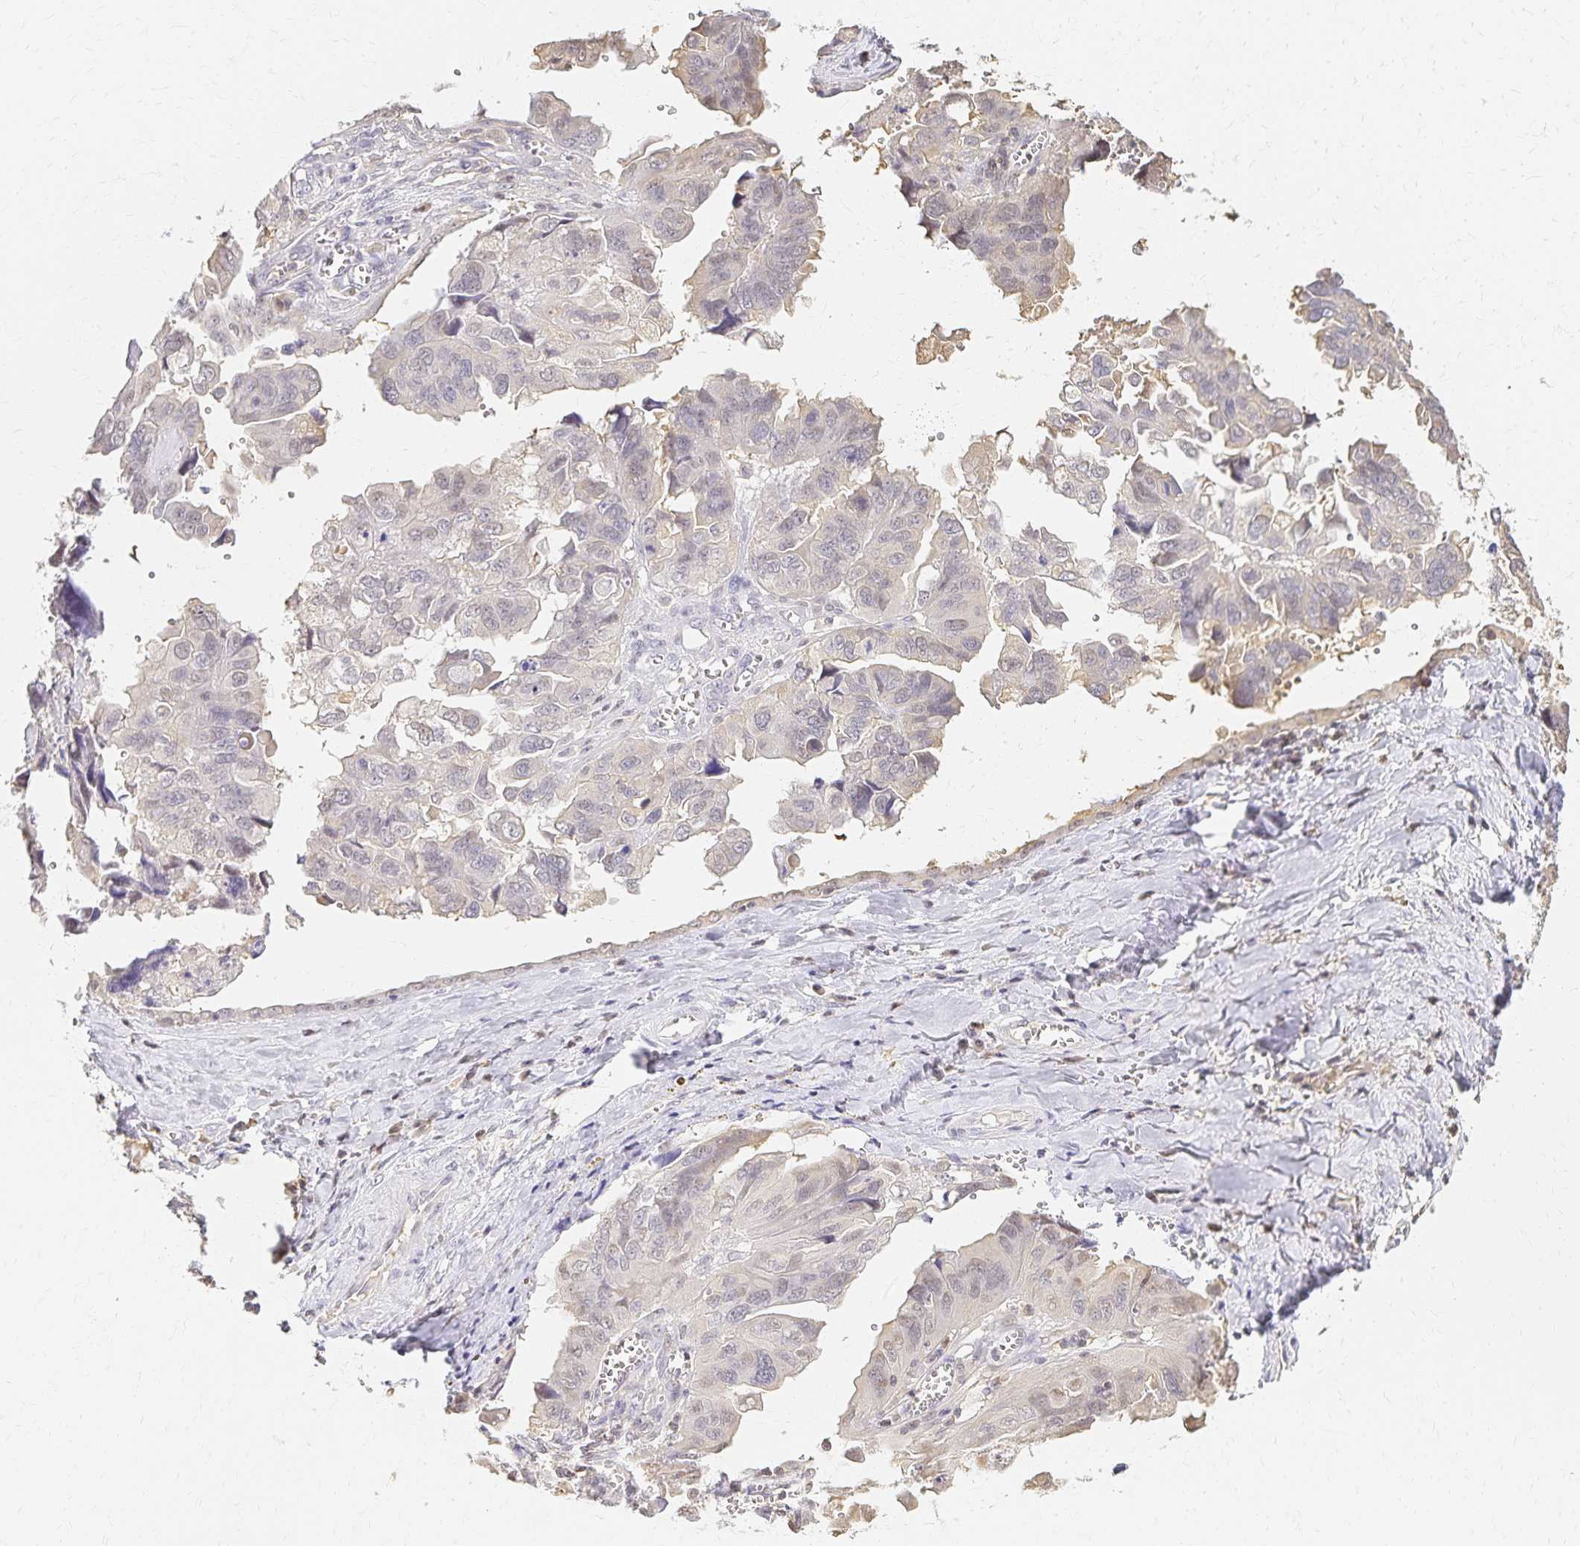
{"staining": {"intensity": "weak", "quantity": "<25%", "location": "cytoplasmic/membranous"}, "tissue": "ovarian cancer", "cell_type": "Tumor cells", "image_type": "cancer", "snomed": [{"axis": "morphology", "description": "Cystadenocarcinoma, serous, NOS"}, {"axis": "topography", "description": "Ovary"}], "caption": "Immunohistochemistry image of human ovarian serous cystadenocarcinoma stained for a protein (brown), which reveals no positivity in tumor cells.", "gene": "AZGP1", "patient": {"sex": "female", "age": 79}}